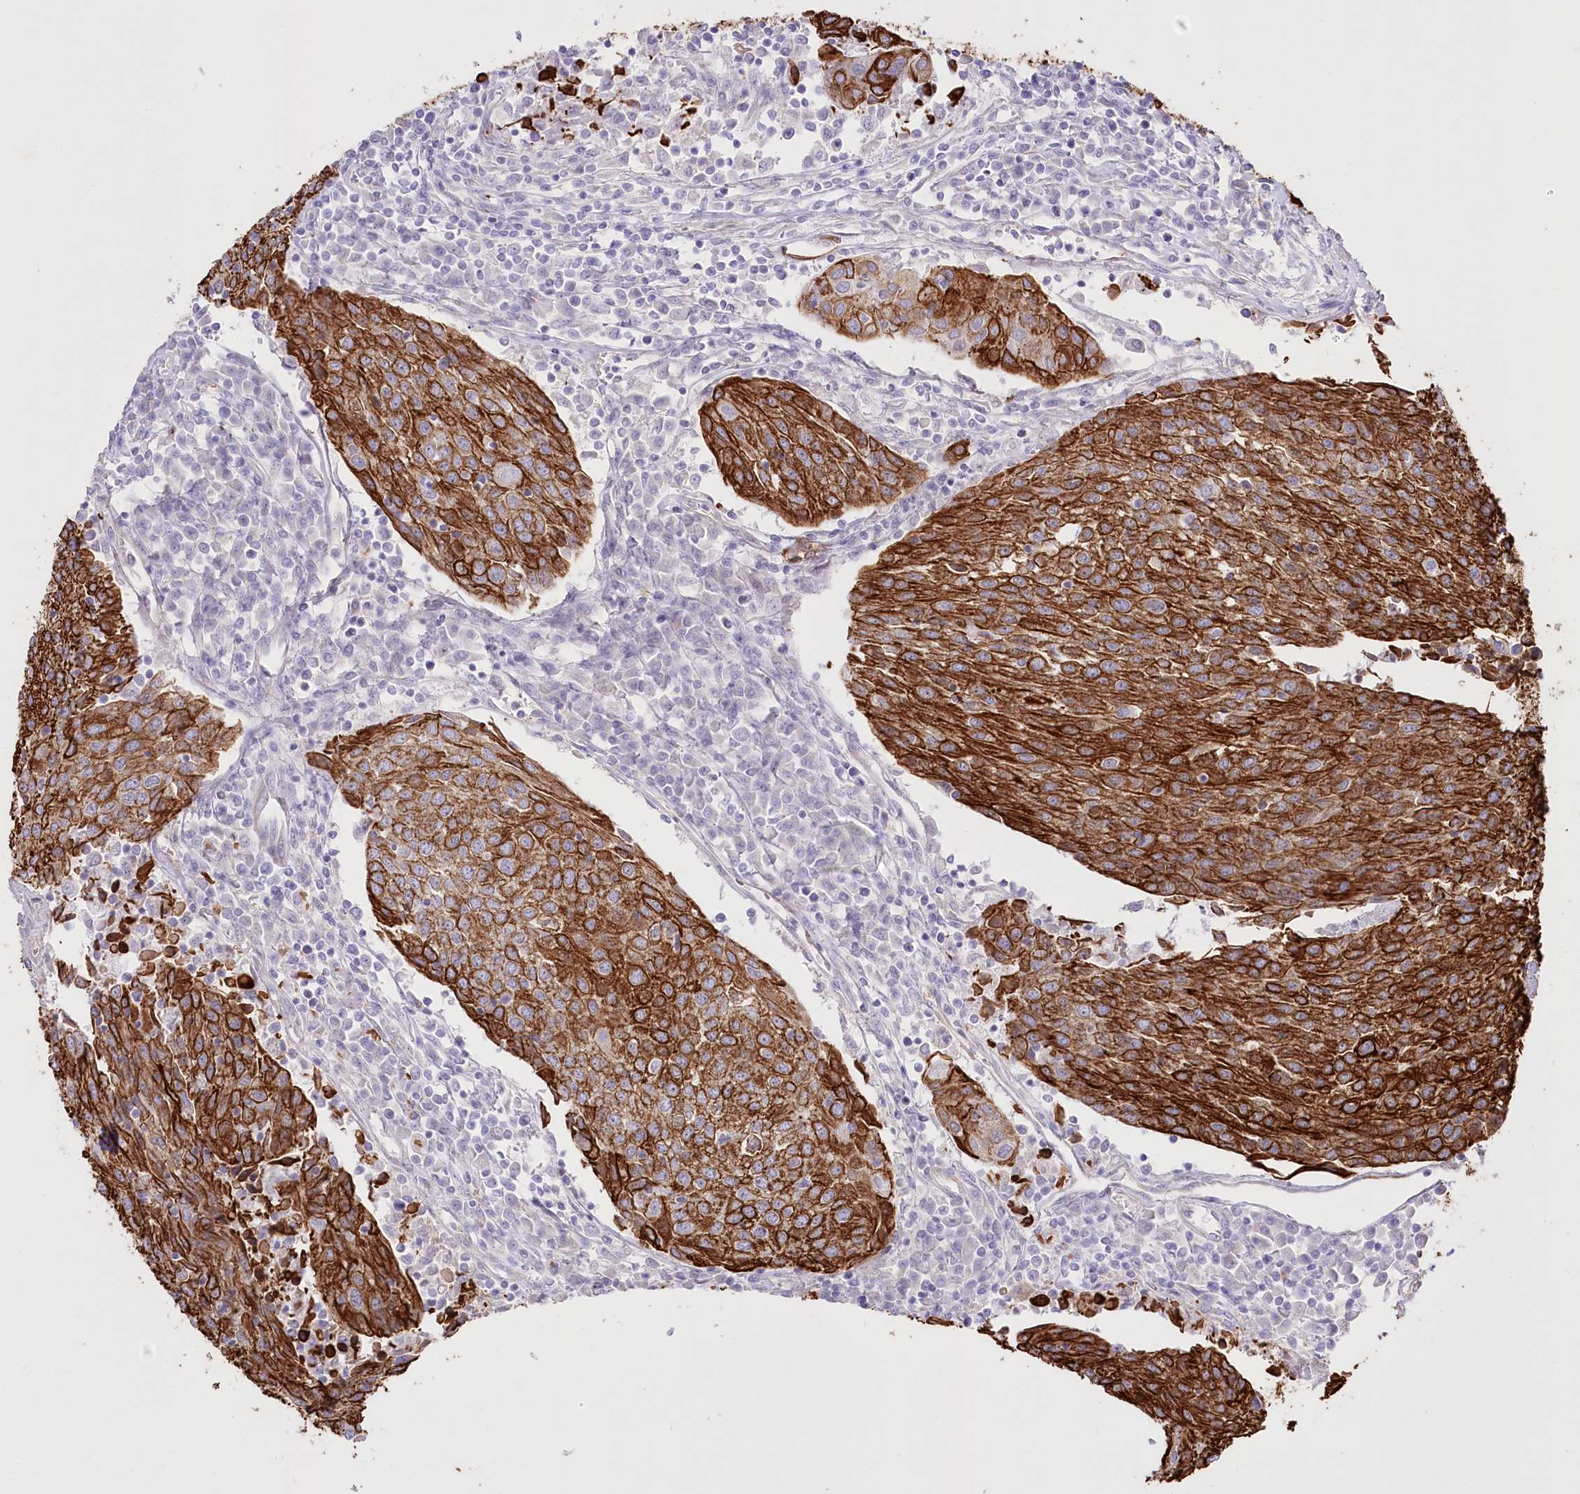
{"staining": {"intensity": "strong", "quantity": ">75%", "location": "cytoplasmic/membranous"}, "tissue": "urothelial cancer", "cell_type": "Tumor cells", "image_type": "cancer", "snomed": [{"axis": "morphology", "description": "Urothelial carcinoma, High grade"}, {"axis": "topography", "description": "Urinary bladder"}], "caption": "About >75% of tumor cells in human urothelial carcinoma (high-grade) show strong cytoplasmic/membranous protein positivity as visualized by brown immunohistochemical staining.", "gene": "SLC39A10", "patient": {"sex": "female", "age": 85}}